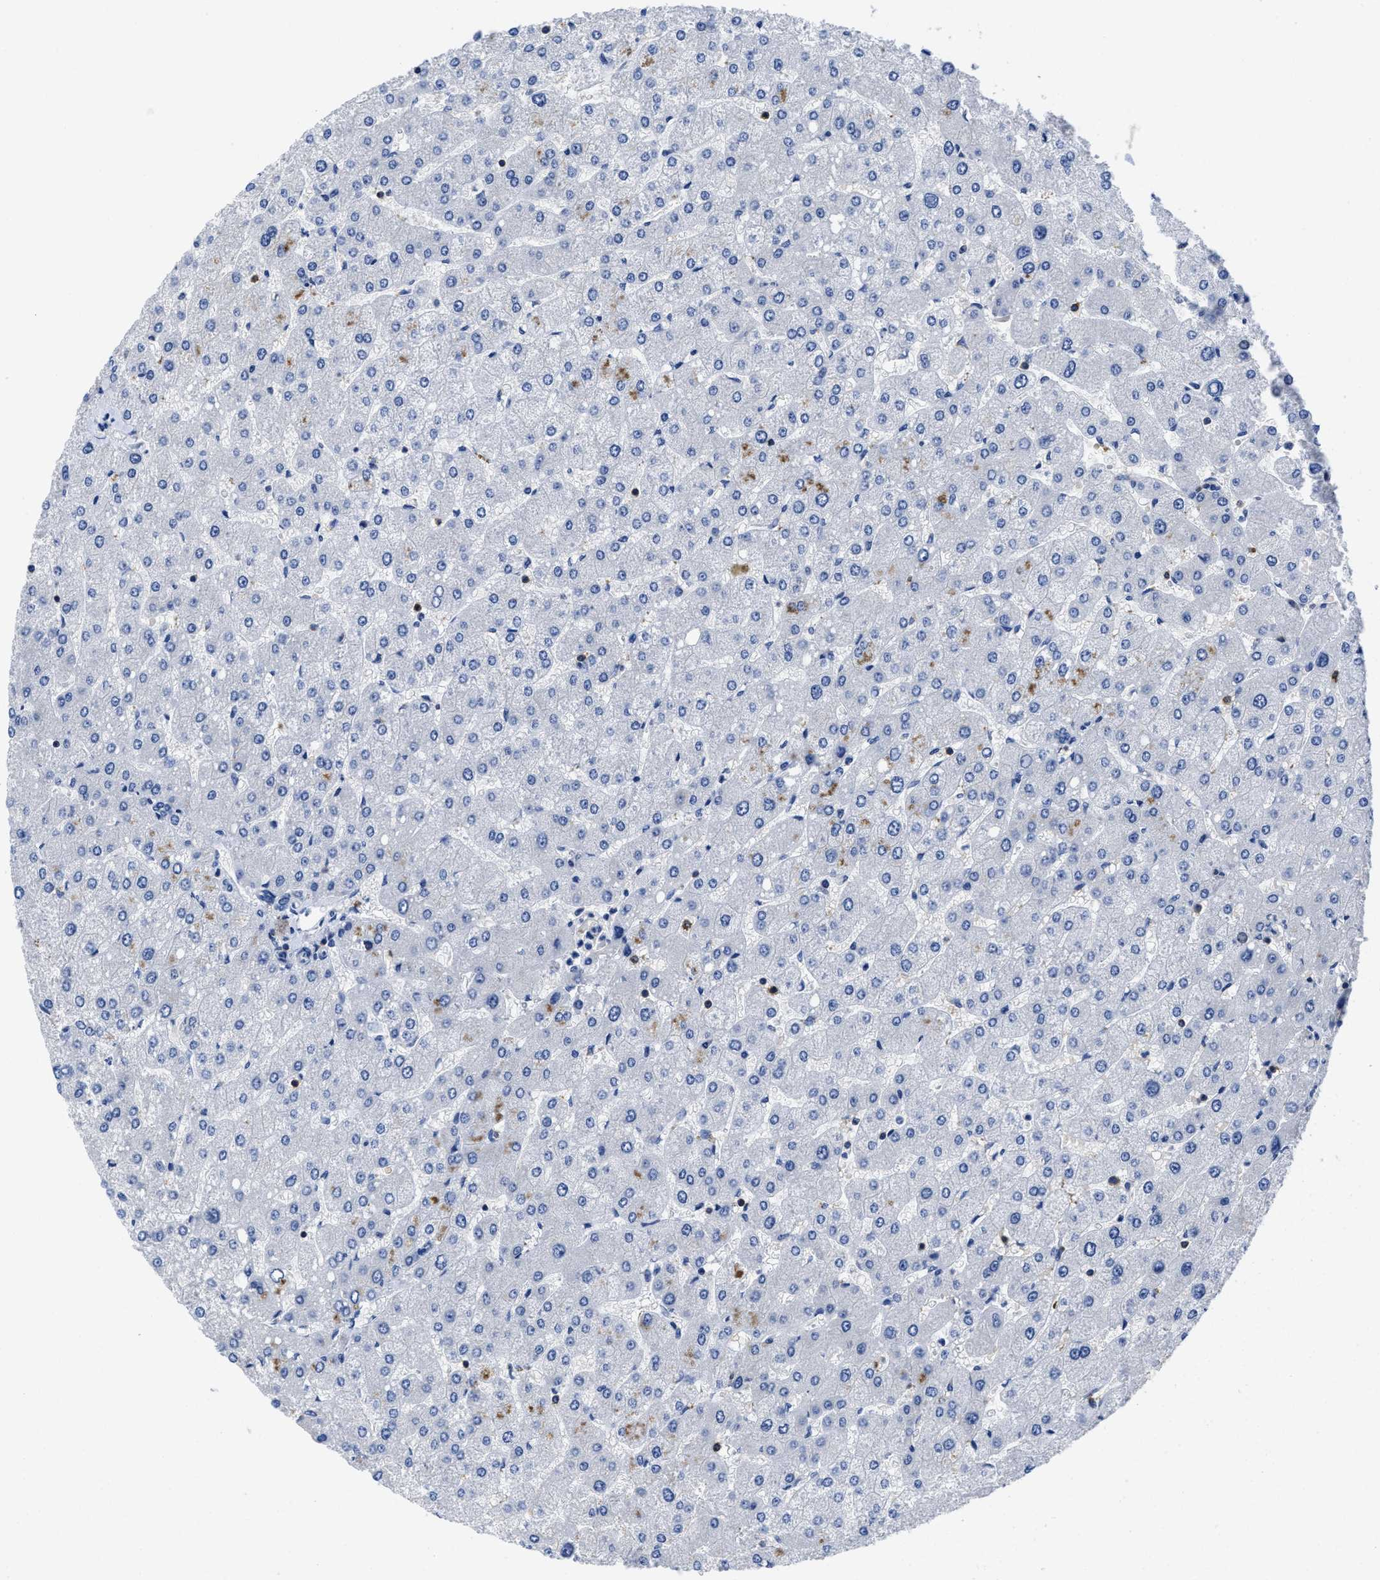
{"staining": {"intensity": "negative", "quantity": "none", "location": "none"}, "tissue": "liver", "cell_type": "Cholangiocytes", "image_type": "normal", "snomed": [{"axis": "morphology", "description": "Normal tissue, NOS"}, {"axis": "topography", "description": "Liver"}], "caption": "The immunohistochemistry image has no significant expression in cholangiocytes of liver.", "gene": "YARS1", "patient": {"sex": "male", "age": 55}}